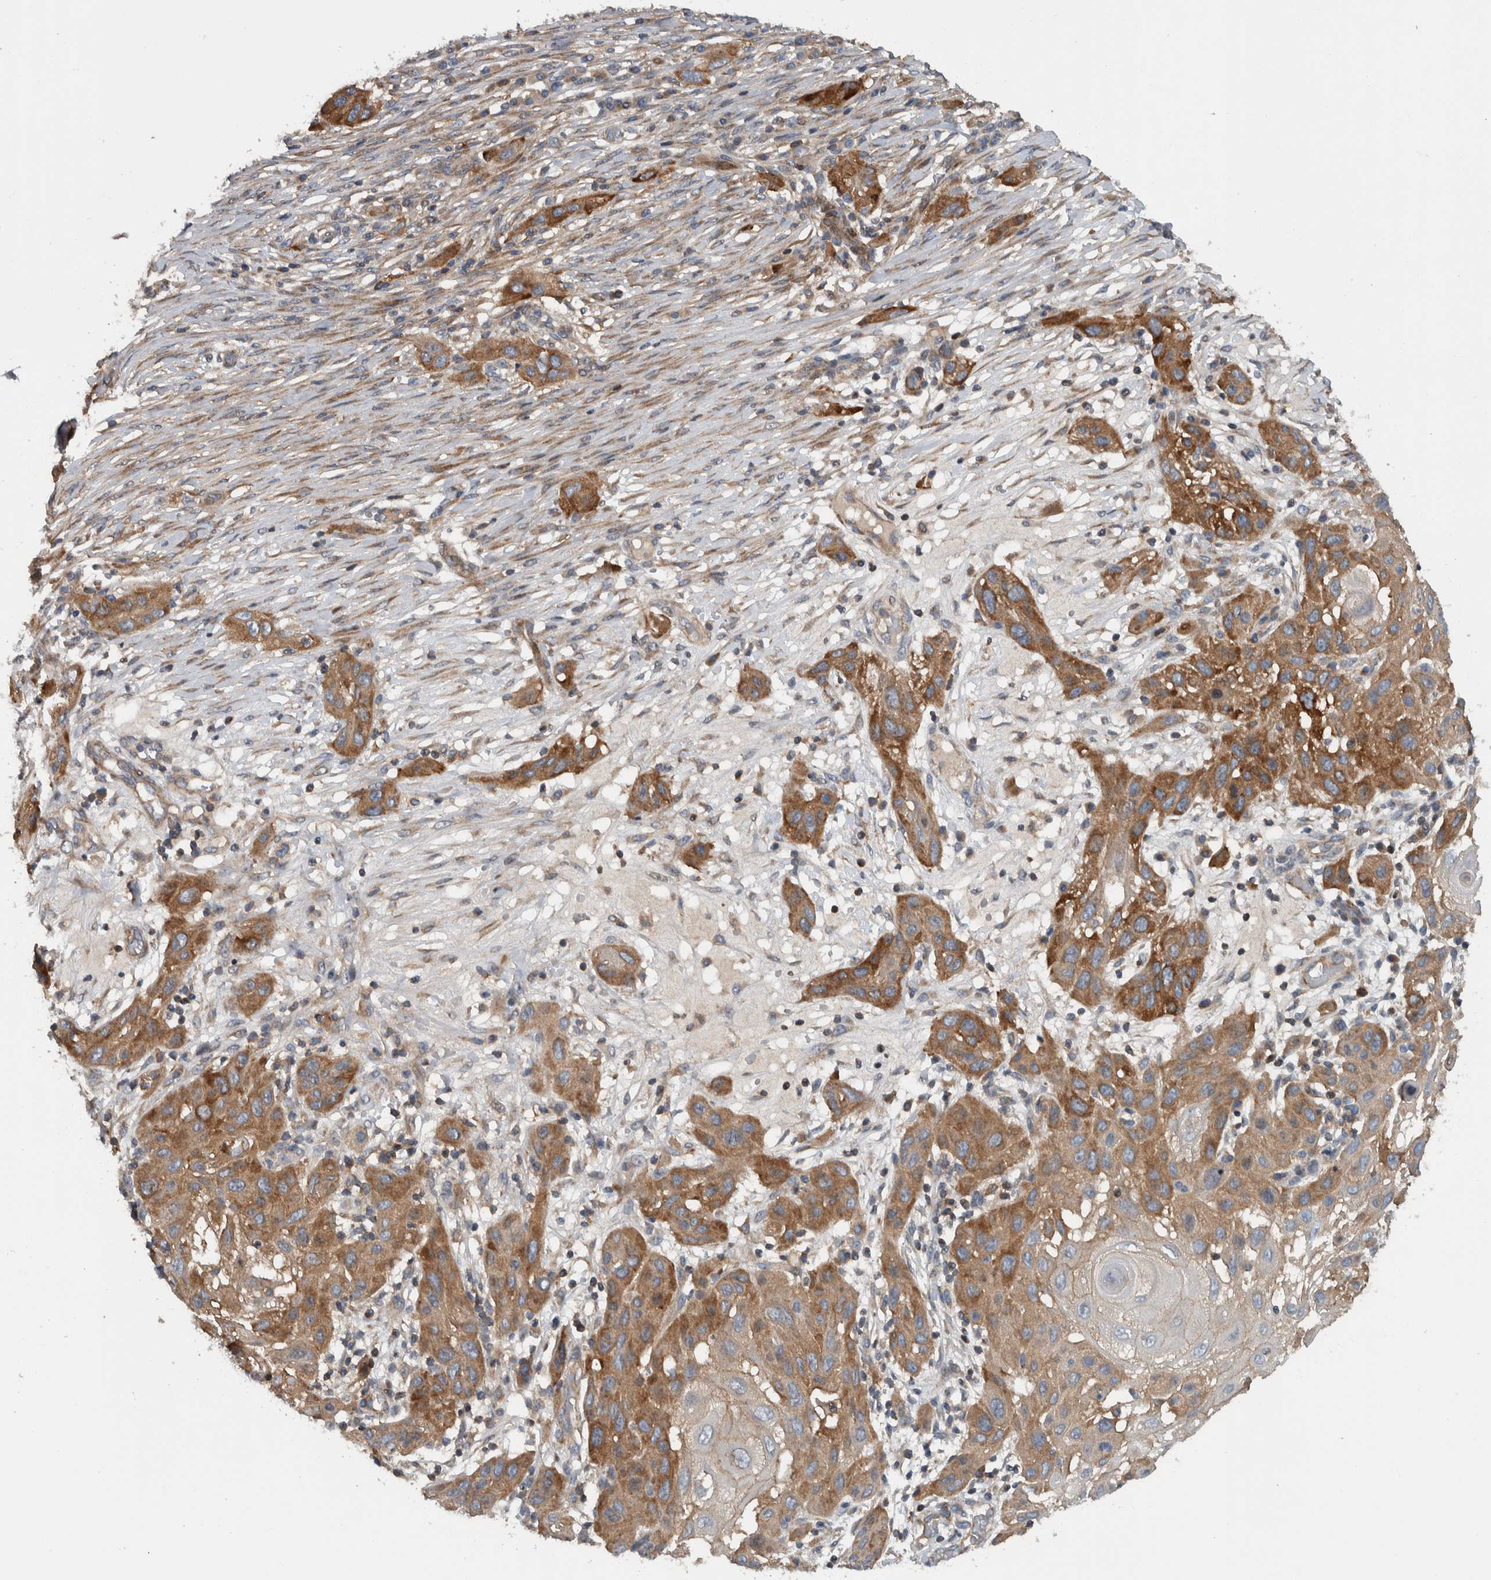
{"staining": {"intensity": "moderate", "quantity": ">75%", "location": "cytoplasmic/membranous"}, "tissue": "skin cancer", "cell_type": "Tumor cells", "image_type": "cancer", "snomed": [{"axis": "morphology", "description": "Squamous cell carcinoma, NOS"}, {"axis": "topography", "description": "Skin"}], "caption": "Immunohistochemical staining of squamous cell carcinoma (skin) displays moderate cytoplasmic/membranous protein positivity in approximately >75% of tumor cells.", "gene": "BAIAP2L1", "patient": {"sex": "female", "age": 96}}